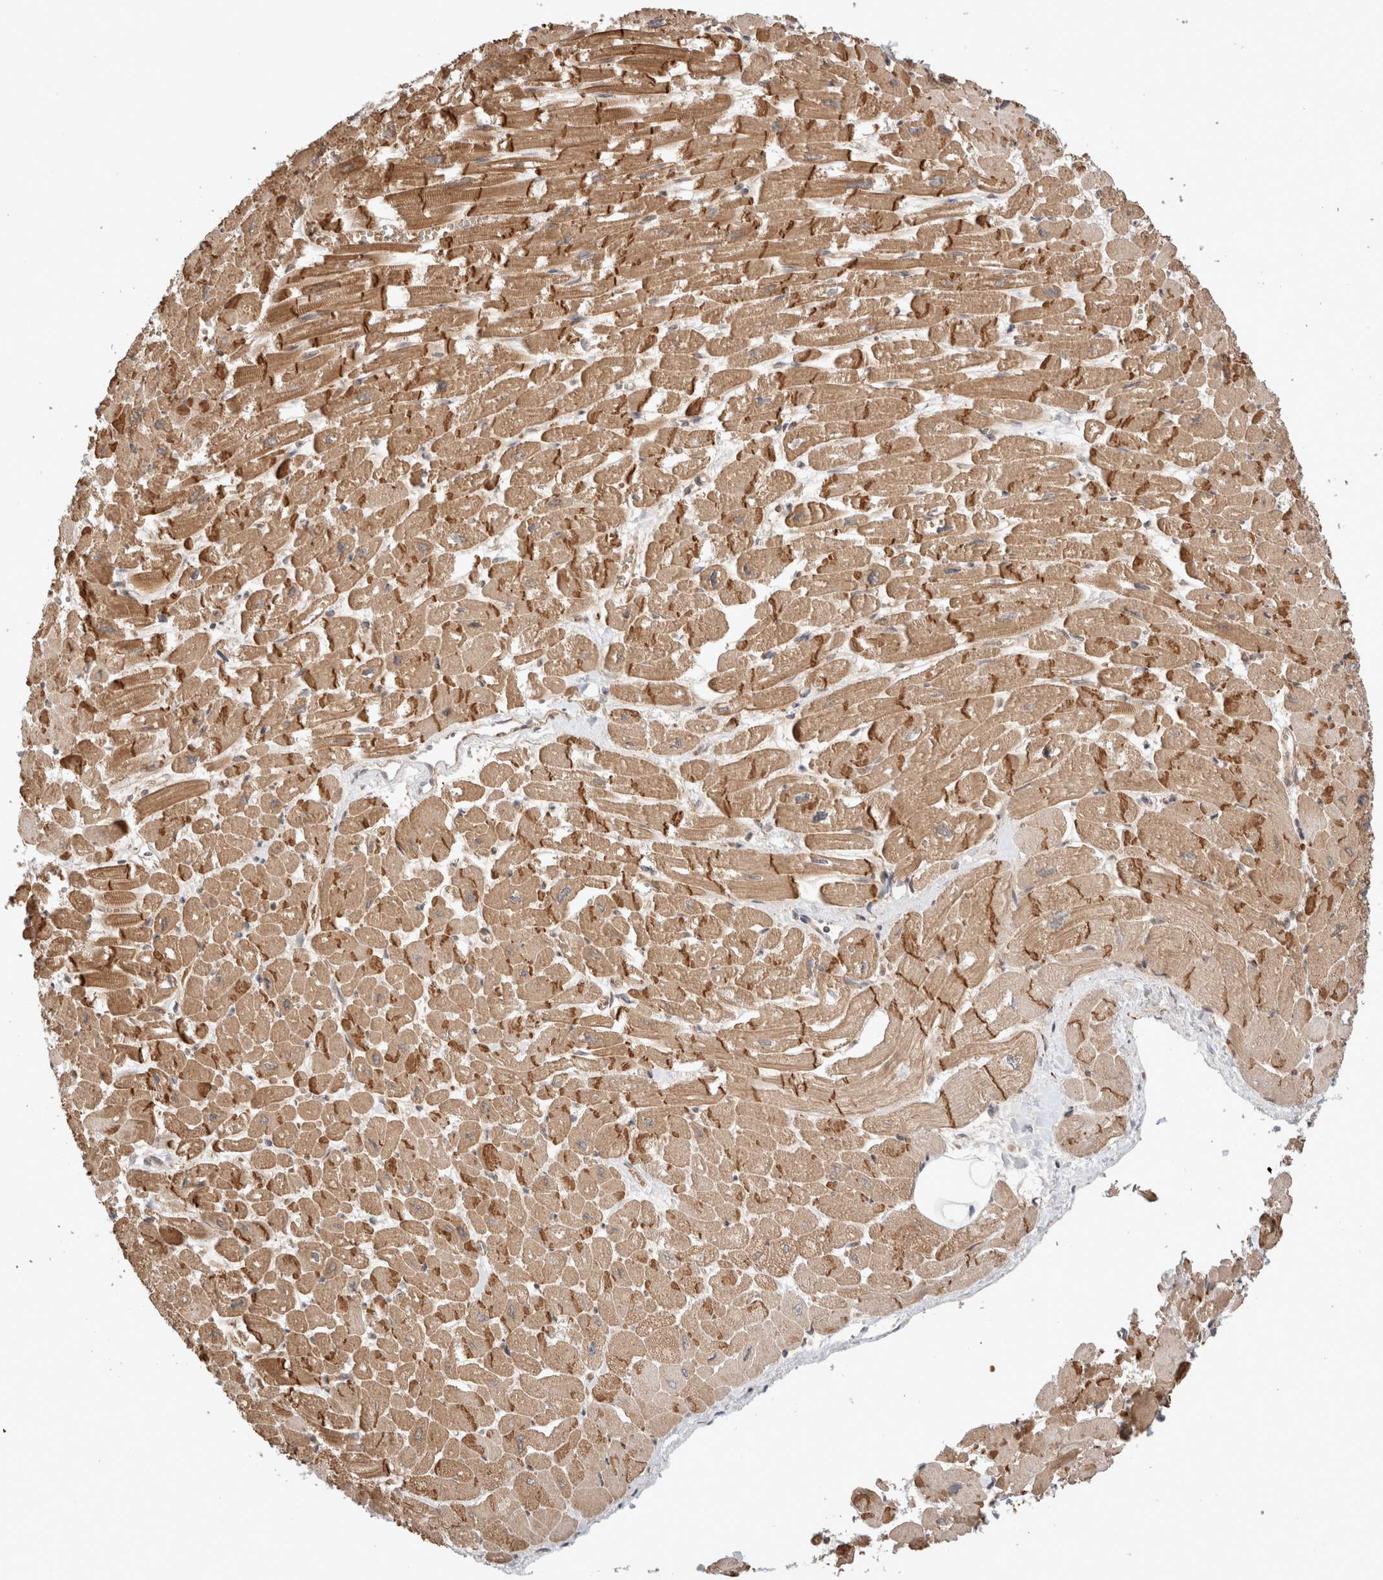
{"staining": {"intensity": "strong", "quantity": ">75%", "location": "cytoplasmic/membranous"}, "tissue": "heart muscle", "cell_type": "Cardiomyocytes", "image_type": "normal", "snomed": [{"axis": "morphology", "description": "Normal tissue, NOS"}, {"axis": "topography", "description": "Heart"}], "caption": "Normal heart muscle was stained to show a protein in brown. There is high levels of strong cytoplasmic/membranous expression in about >75% of cardiomyocytes.", "gene": "ZNF649", "patient": {"sex": "male", "age": 54}}